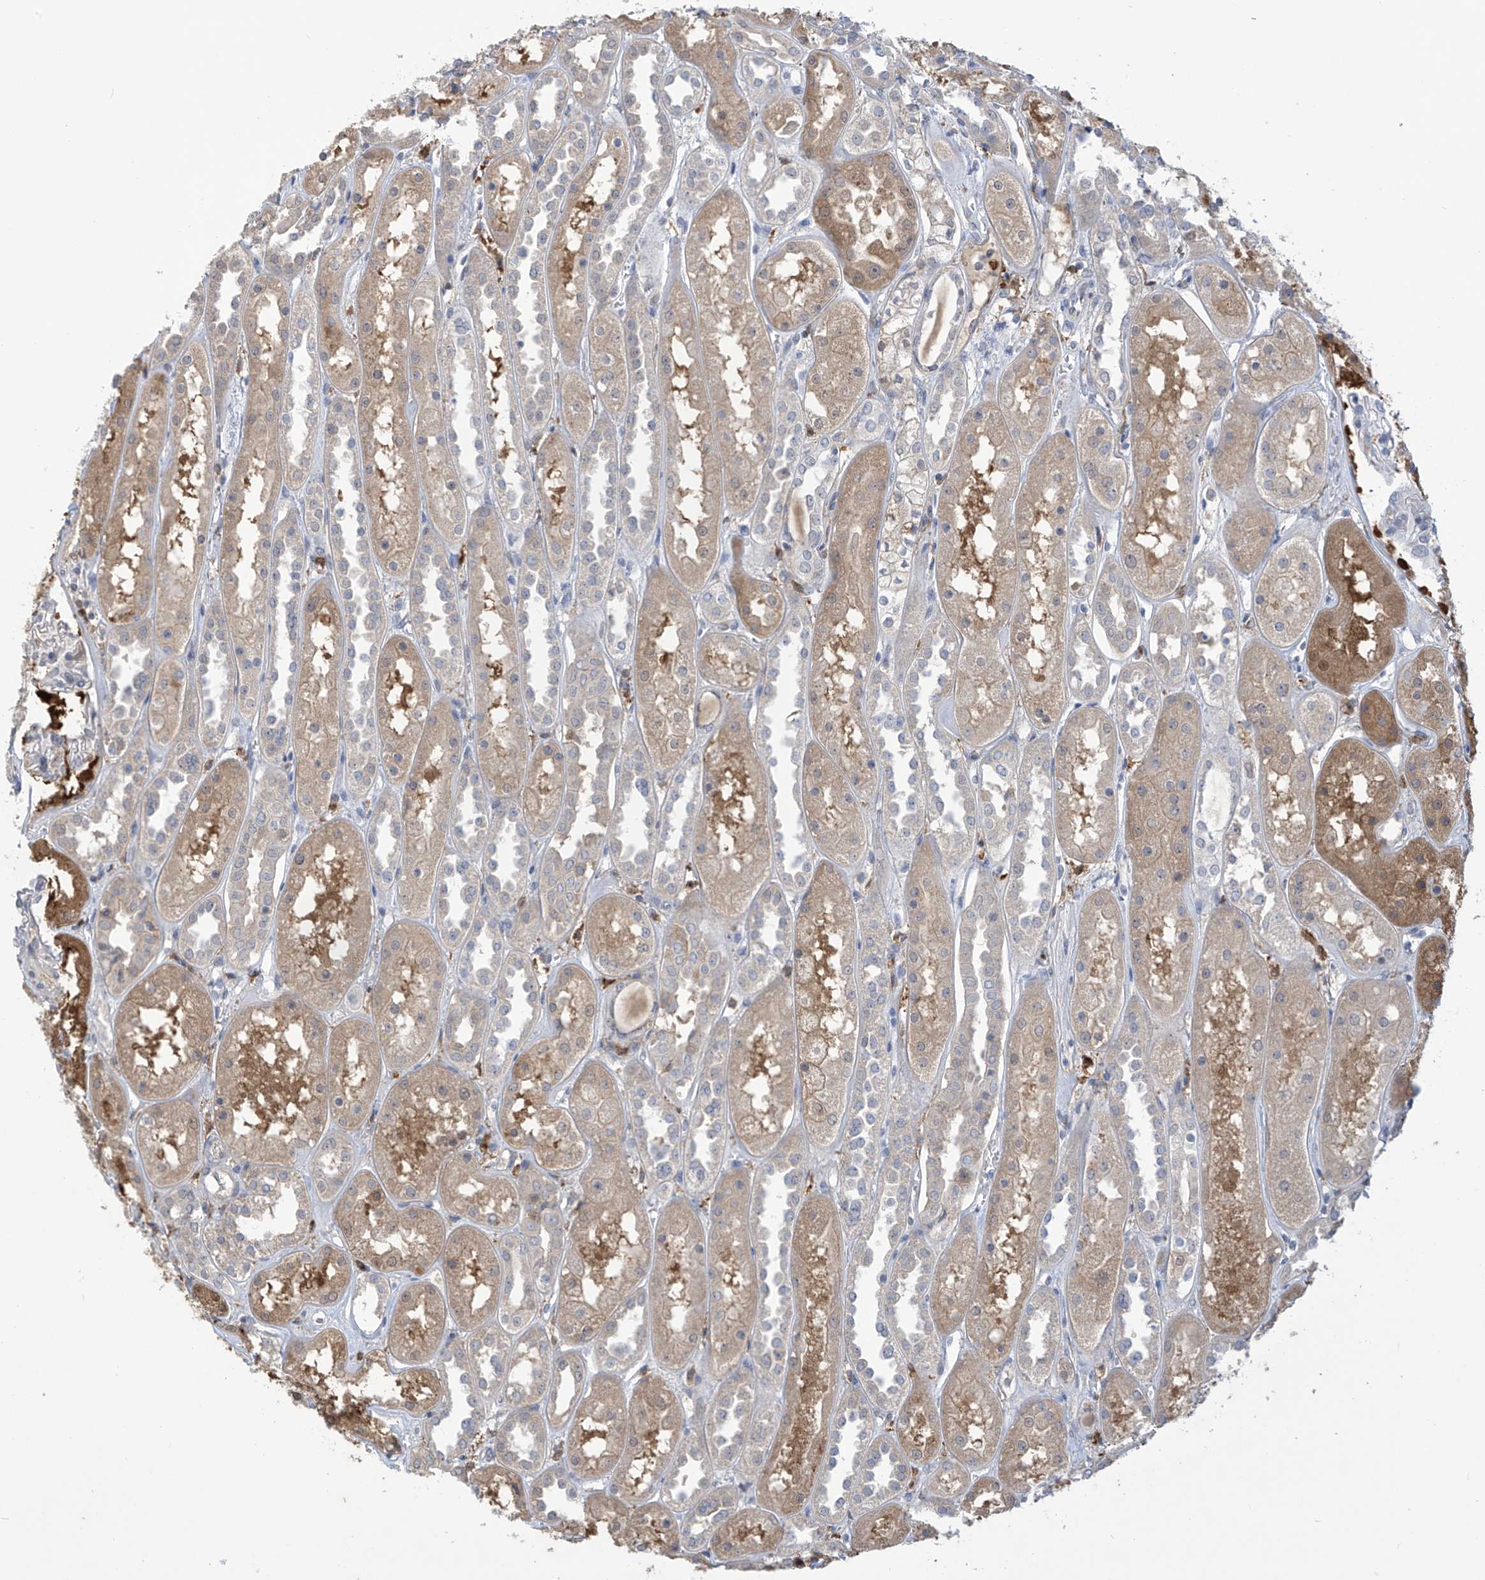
{"staining": {"intensity": "negative", "quantity": "none", "location": "none"}, "tissue": "kidney", "cell_type": "Cells in glomeruli", "image_type": "normal", "snomed": [{"axis": "morphology", "description": "Normal tissue, NOS"}, {"axis": "topography", "description": "Kidney"}], "caption": "Immunohistochemical staining of unremarkable human kidney reveals no significant expression in cells in glomeruli.", "gene": "IDH1", "patient": {"sex": "male", "age": 70}}